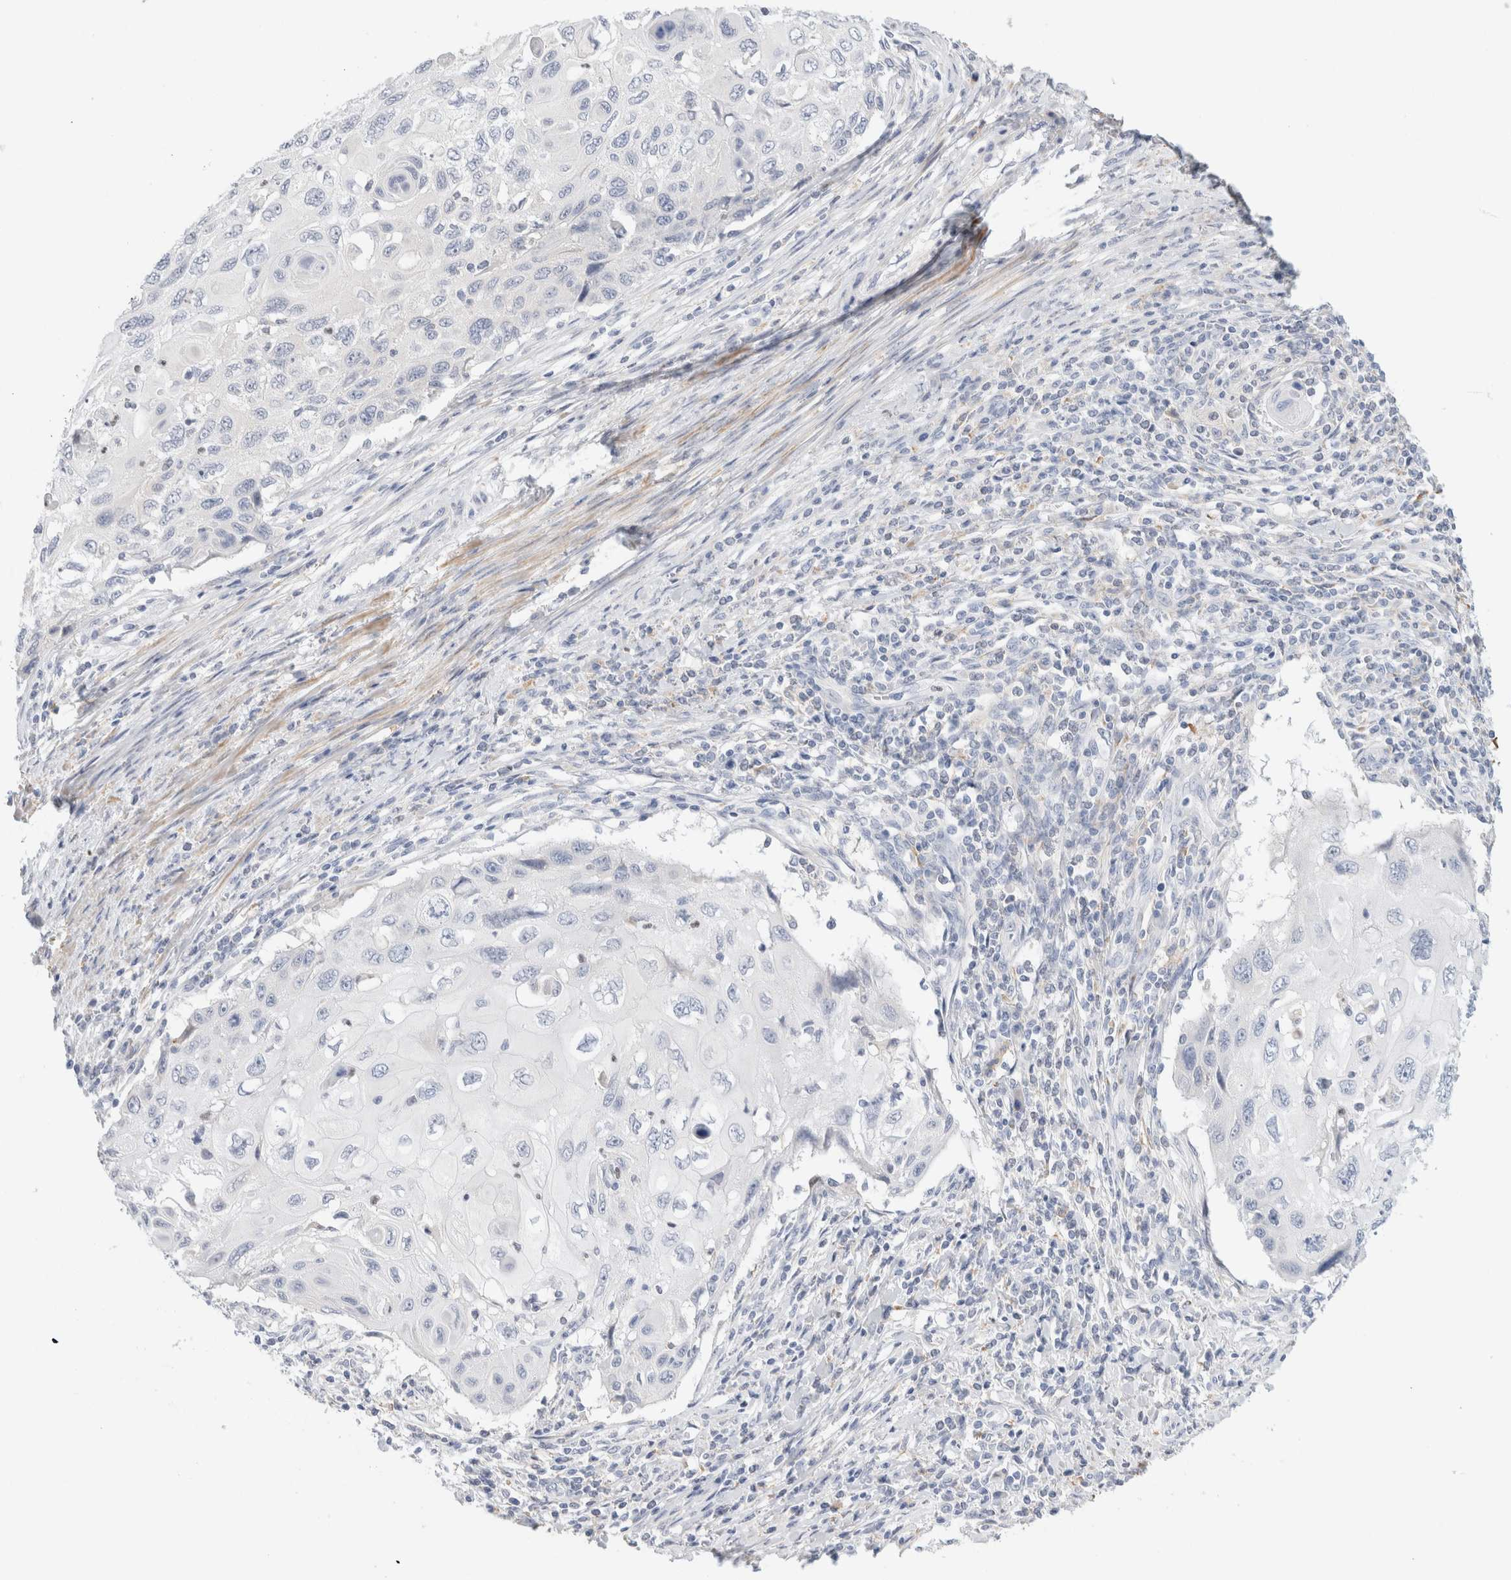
{"staining": {"intensity": "negative", "quantity": "none", "location": "none"}, "tissue": "cervical cancer", "cell_type": "Tumor cells", "image_type": "cancer", "snomed": [{"axis": "morphology", "description": "Squamous cell carcinoma, NOS"}, {"axis": "topography", "description": "Cervix"}], "caption": "Immunohistochemistry histopathology image of human cervical squamous cell carcinoma stained for a protein (brown), which displays no staining in tumor cells. (DAB (3,3'-diaminobenzidine) immunohistochemistry, high magnification).", "gene": "ADAM30", "patient": {"sex": "female", "age": 70}}